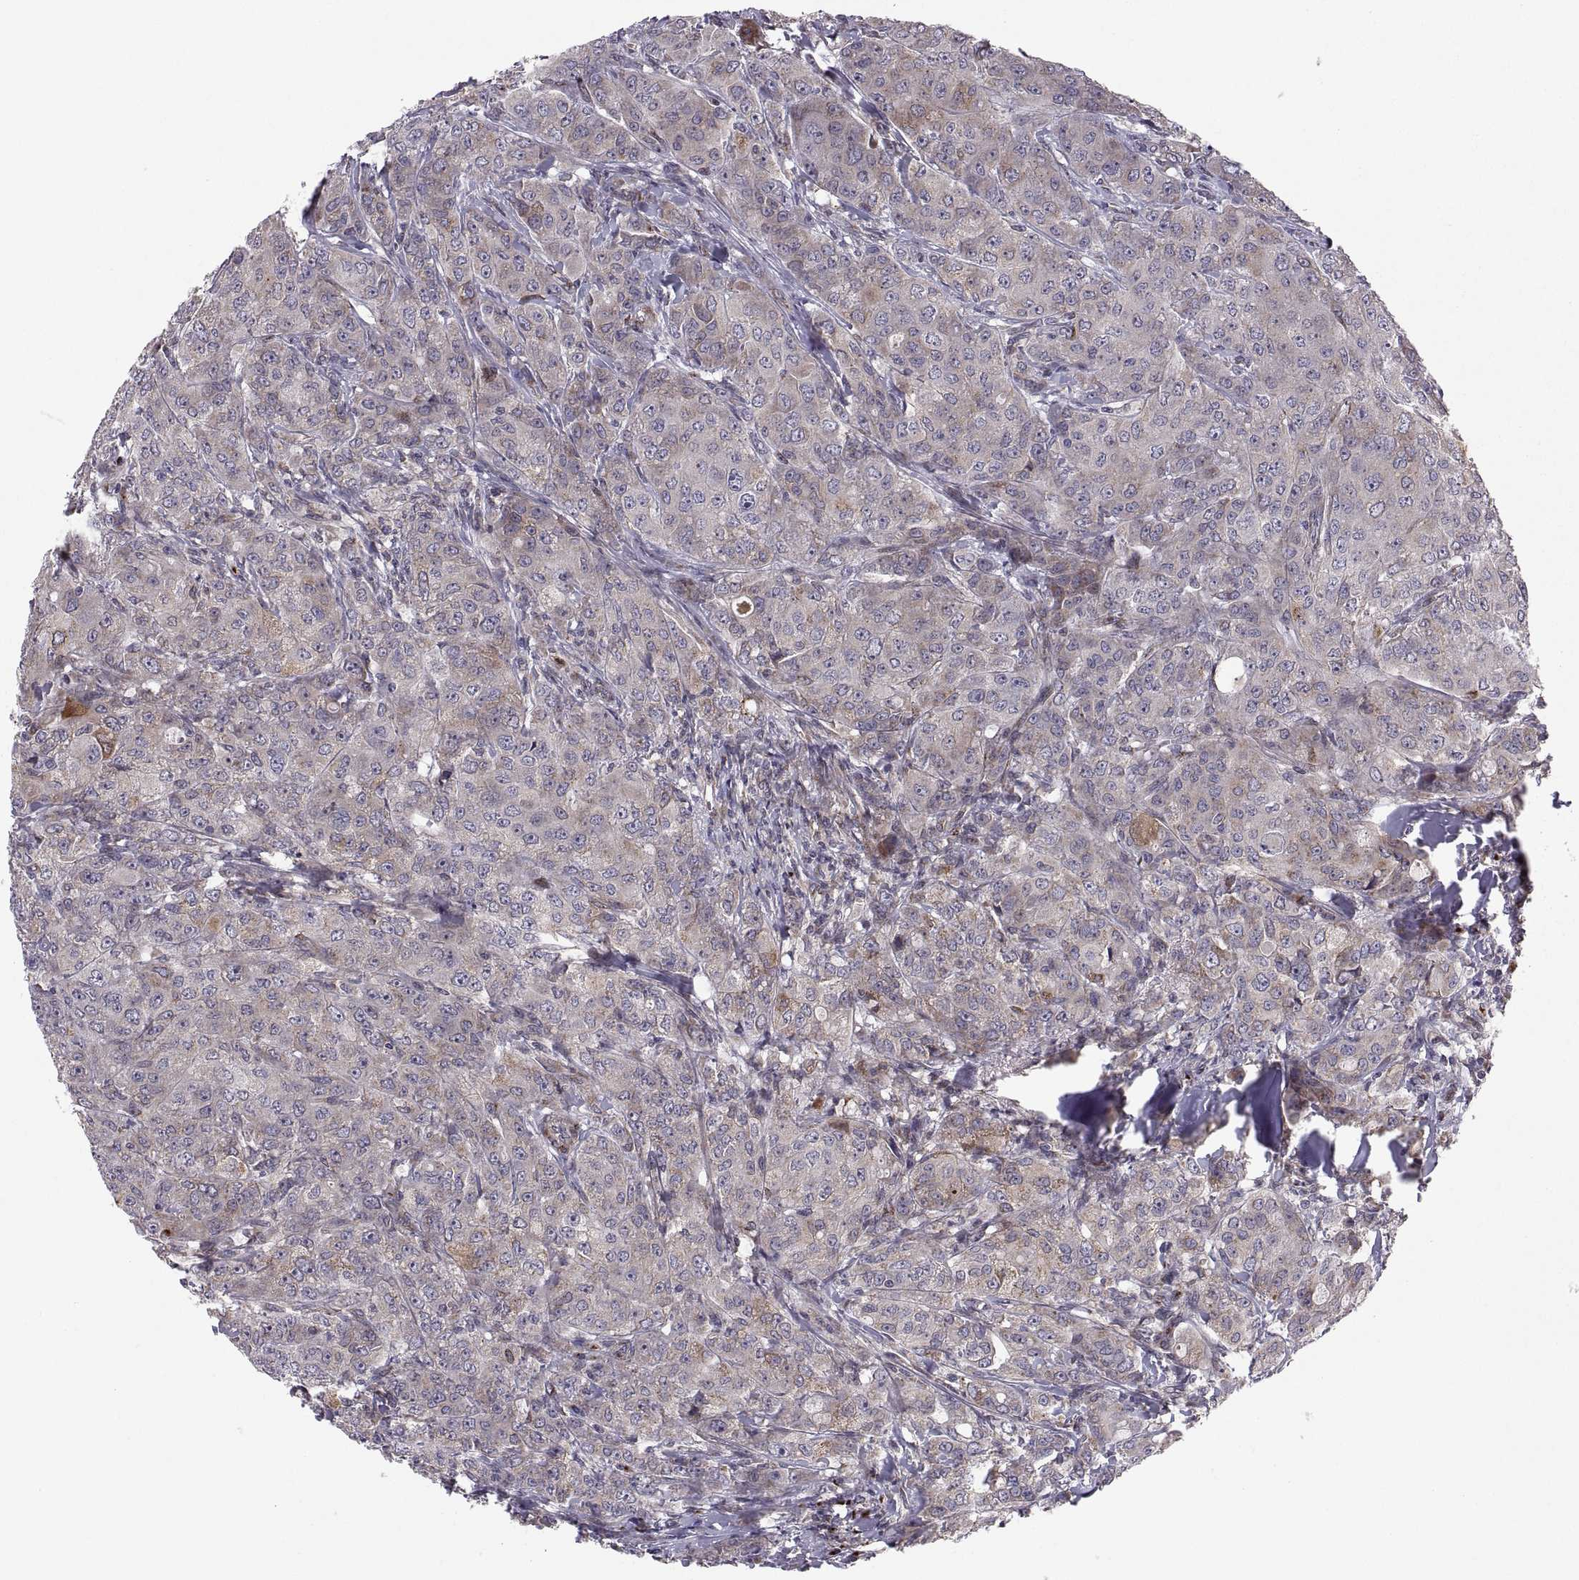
{"staining": {"intensity": "moderate", "quantity": "<25%", "location": "cytoplasmic/membranous"}, "tissue": "breast cancer", "cell_type": "Tumor cells", "image_type": "cancer", "snomed": [{"axis": "morphology", "description": "Duct carcinoma"}, {"axis": "topography", "description": "Breast"}], "caption": "Invasive ductal carcinoma (breast) stained for a protein (brown) exhibits moderate cytoplasmic/membranous positive staining in approximately <25% of tumor cells.", "gene": "TESC", "patient": {"sex": "female", "age": 43}}